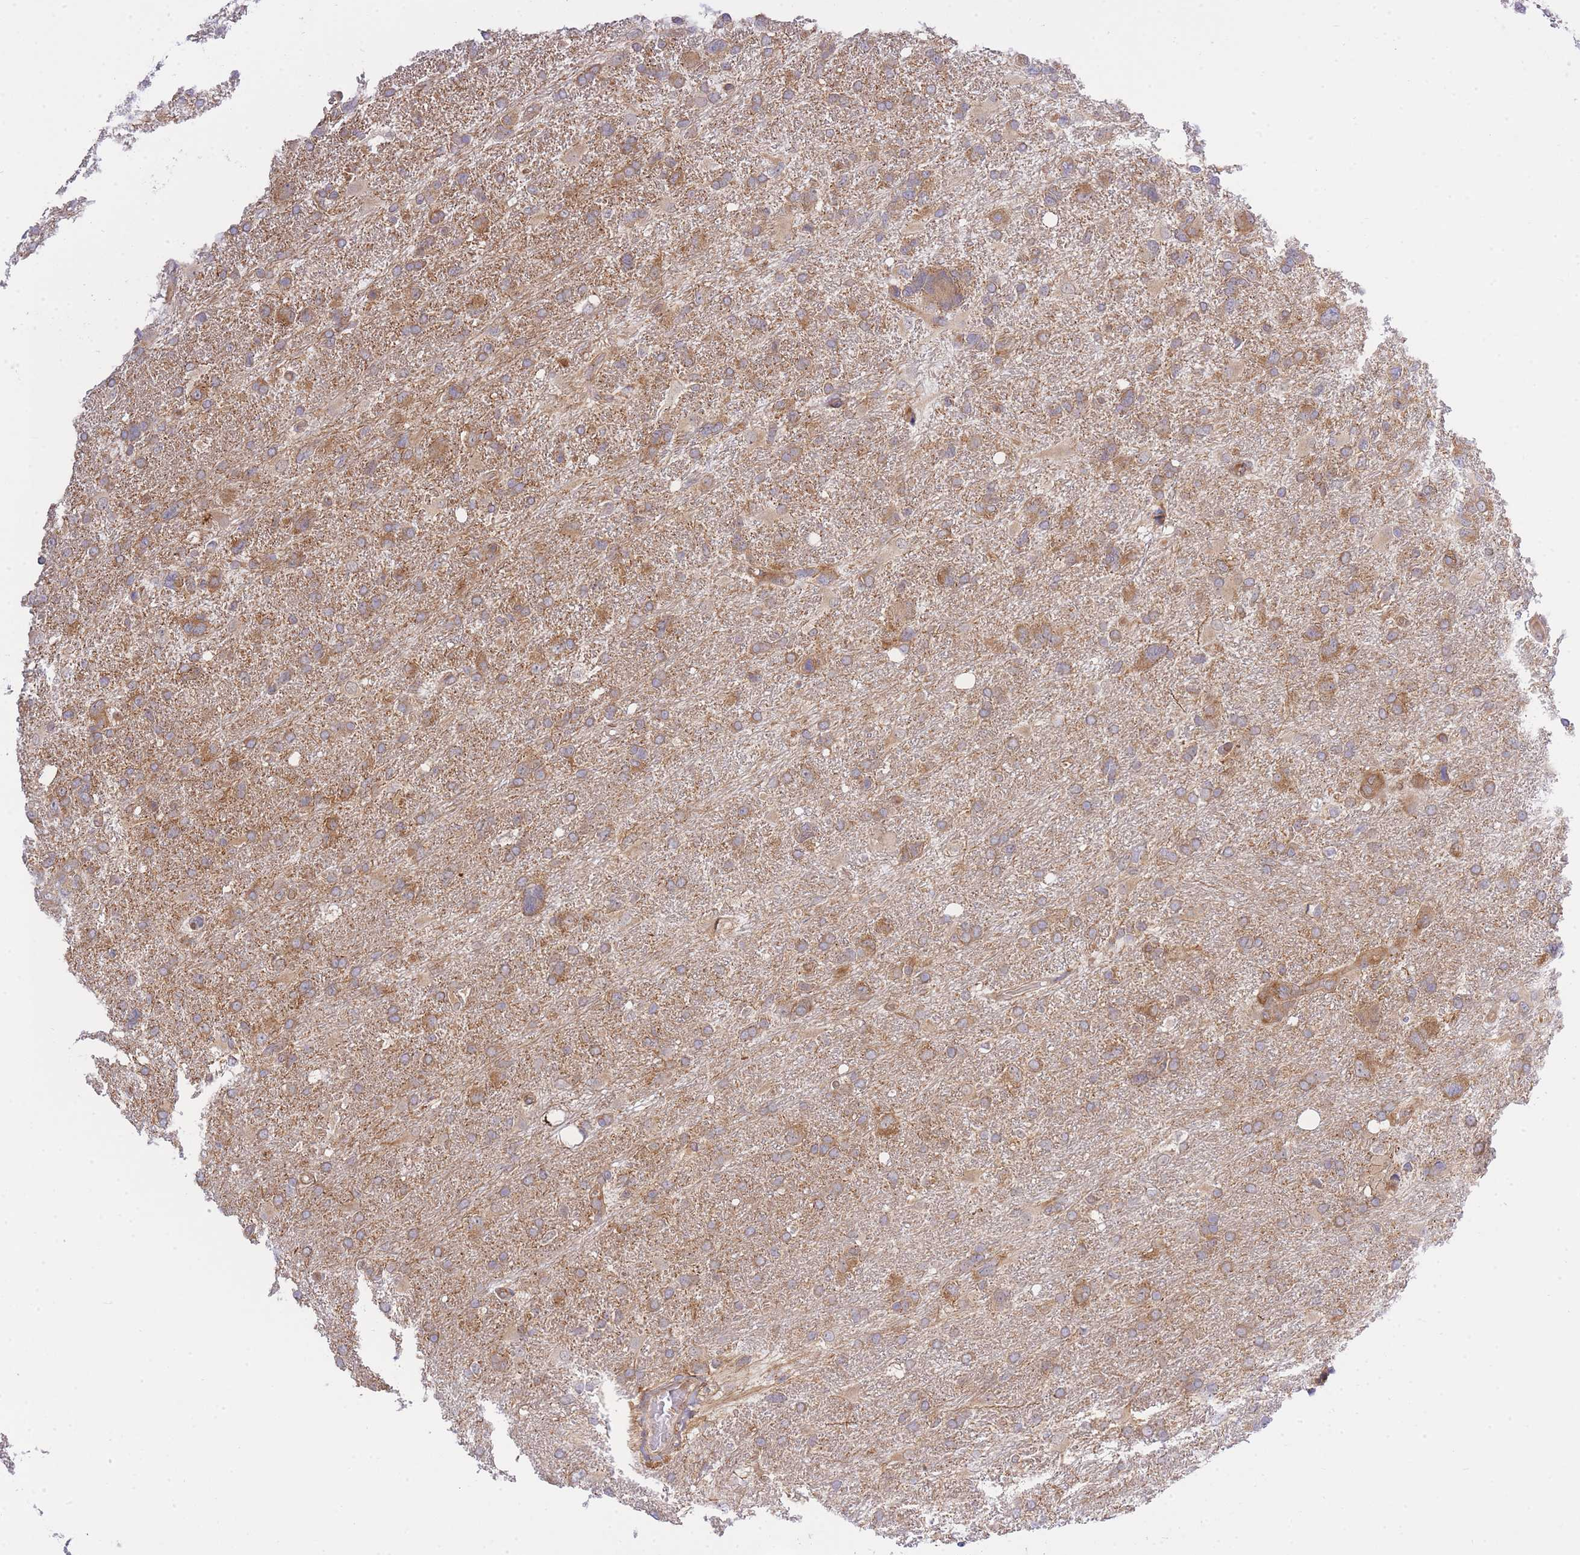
{"staining": {"intensity": "moderate", "quantity": ">75%", "location": "cytoplasmic/membranous"}, "tissue": "glioma", "cell_type": "Tumor cells", "image_type": "cancer", "snomed": [{"axis": "morphology", "description": "Glioma, malignant, High grade"}, {"axis": "topography", "description": "Brain"}], "caption": "Malignant high-grade glioma stained for a protein (brown) displays moderate cytoplasmic/membranous positive staining in approximately >75% of tumor cells.", "gene": "EIF2B2", "patient": {"sex": "male", "age": 61}}